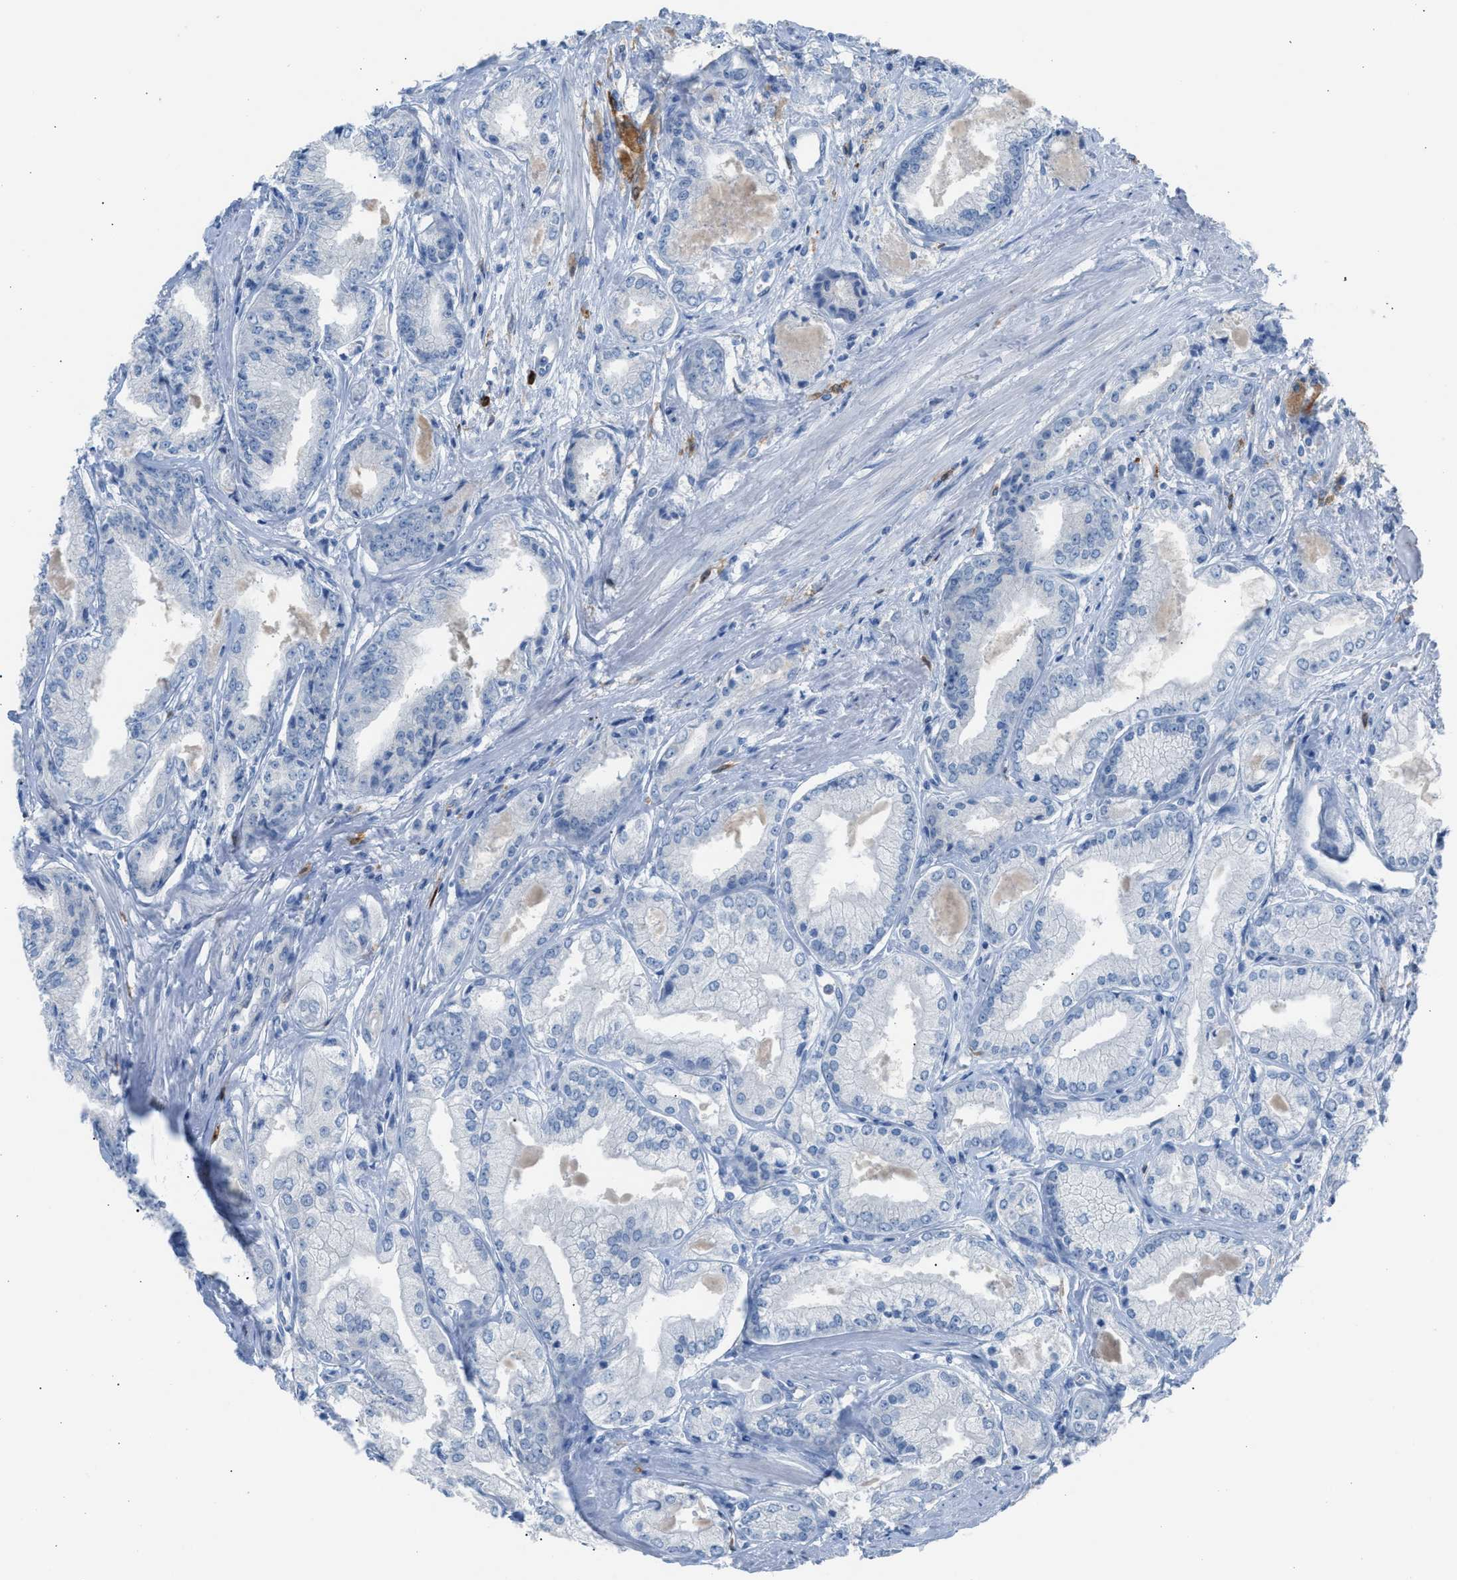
{"staining": {"intensity": "negative", "quantity": "none", "location": "none"}, "tissue": "prostate cancer", "cell_type": "Tumor cells", "image_type": "cancer", "snomed": [{"axis": "morphology", "description": "Adenocarcinoma, Low grade"}, {"axis": "topography", "description": "Prostate"}], "caption": "A micrograph of adenocarcinoma (low-grade) (prostate) stained for a protein reveals no brown staining in tumor cells.", "gene": "CLEC10A", "patient": {"sex": "male", "age": 52}}